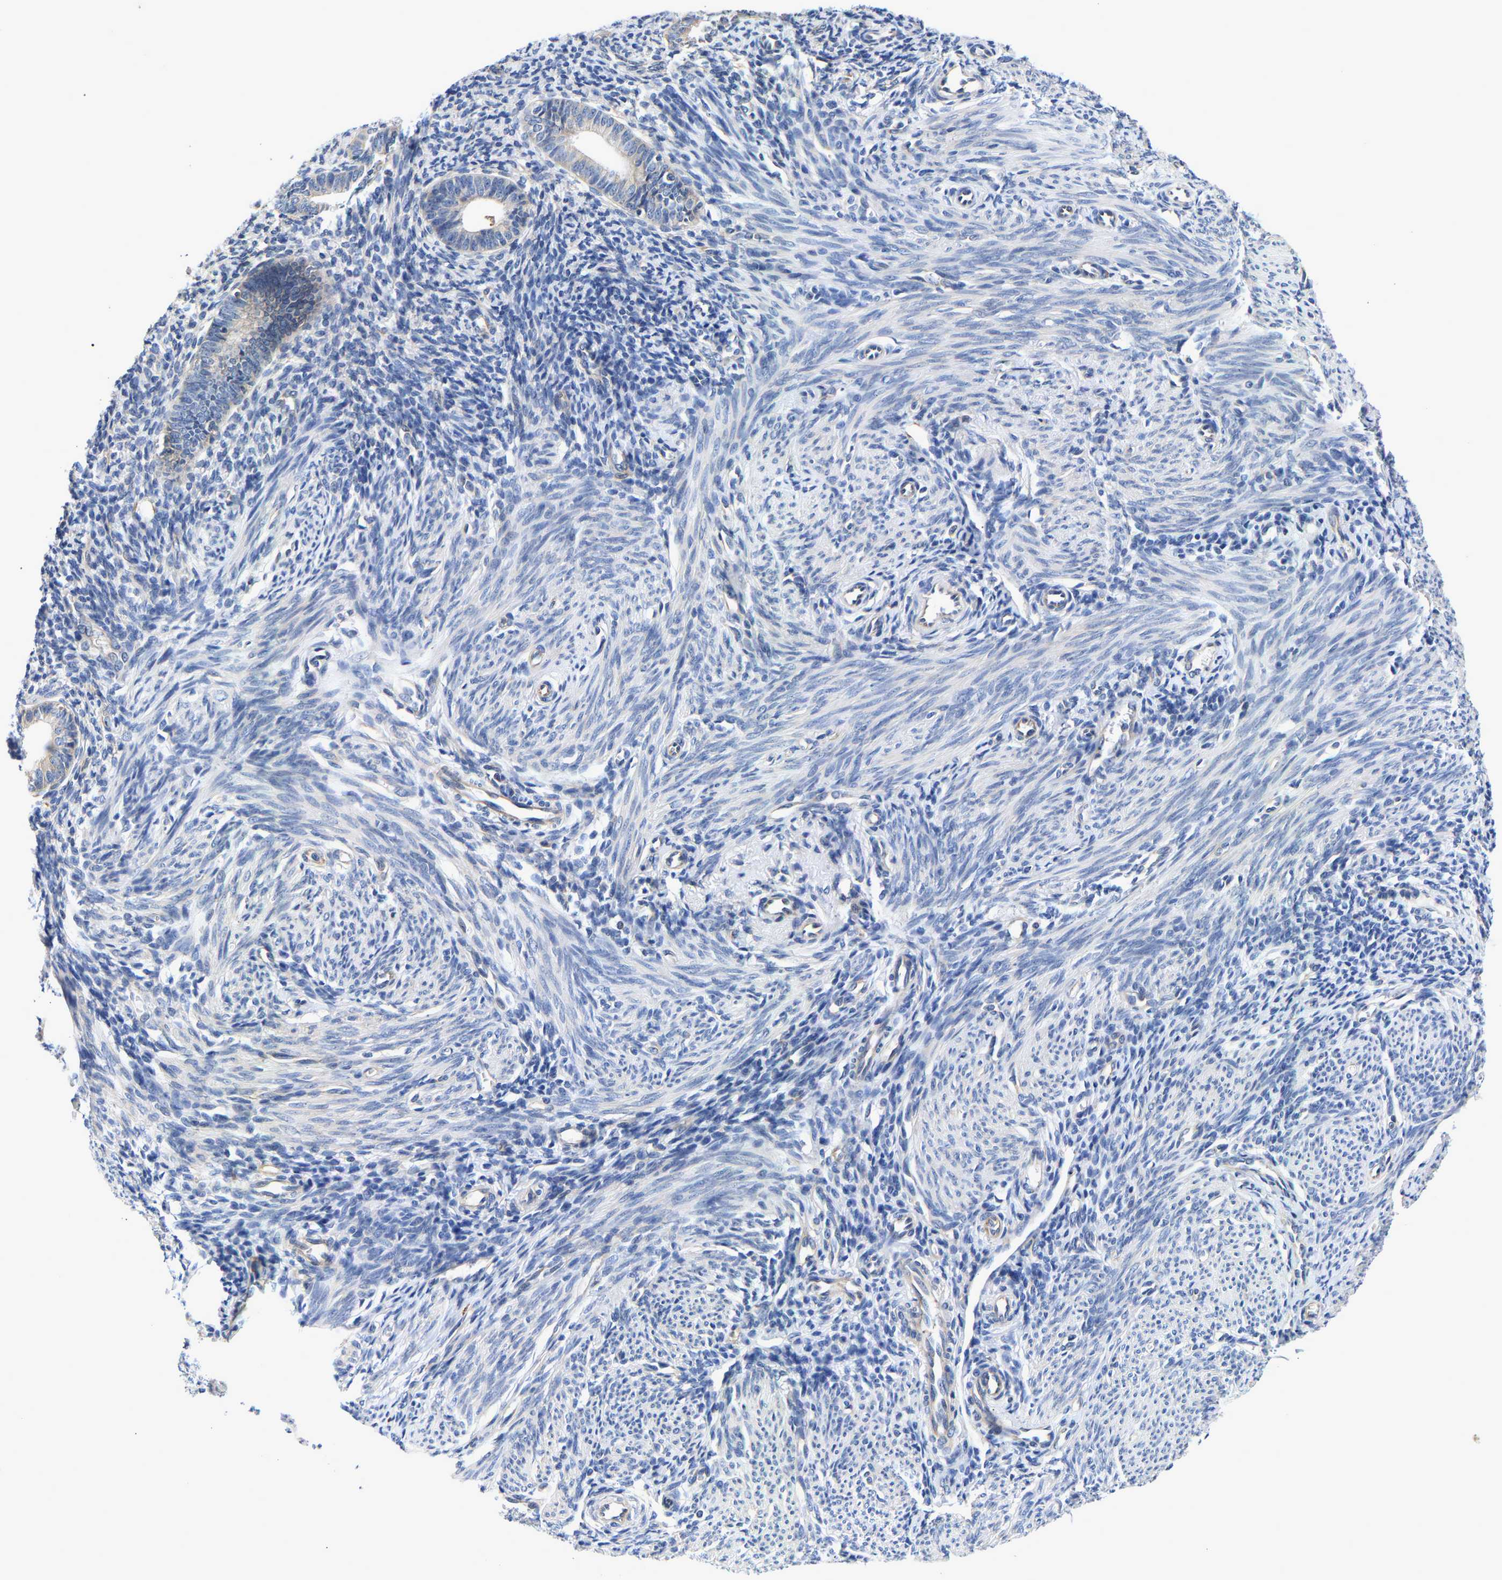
{"staining": {"intensity": "weak", "quantity": "<25%", "location": "cytoplasmic/membranous"}, "tissue": "endometrium", "cell_type": "Cells in endometrial stroma", "image_type": "normal", "snomed": [{"axis": "morphology", "description": "Normal tissue, NOS"}, {"axis": "morphology", "description": "Adenocarcinoma, NOS"}, {"axis": "topography", "description": "Endometrium"}], "caption": "This is an IHC histopathology image of unremarkable endometrium. There is no expression in cells in endometrial stroma.", "gene": "CCDC6", "patient": {"sex": "female", "age": 57}}